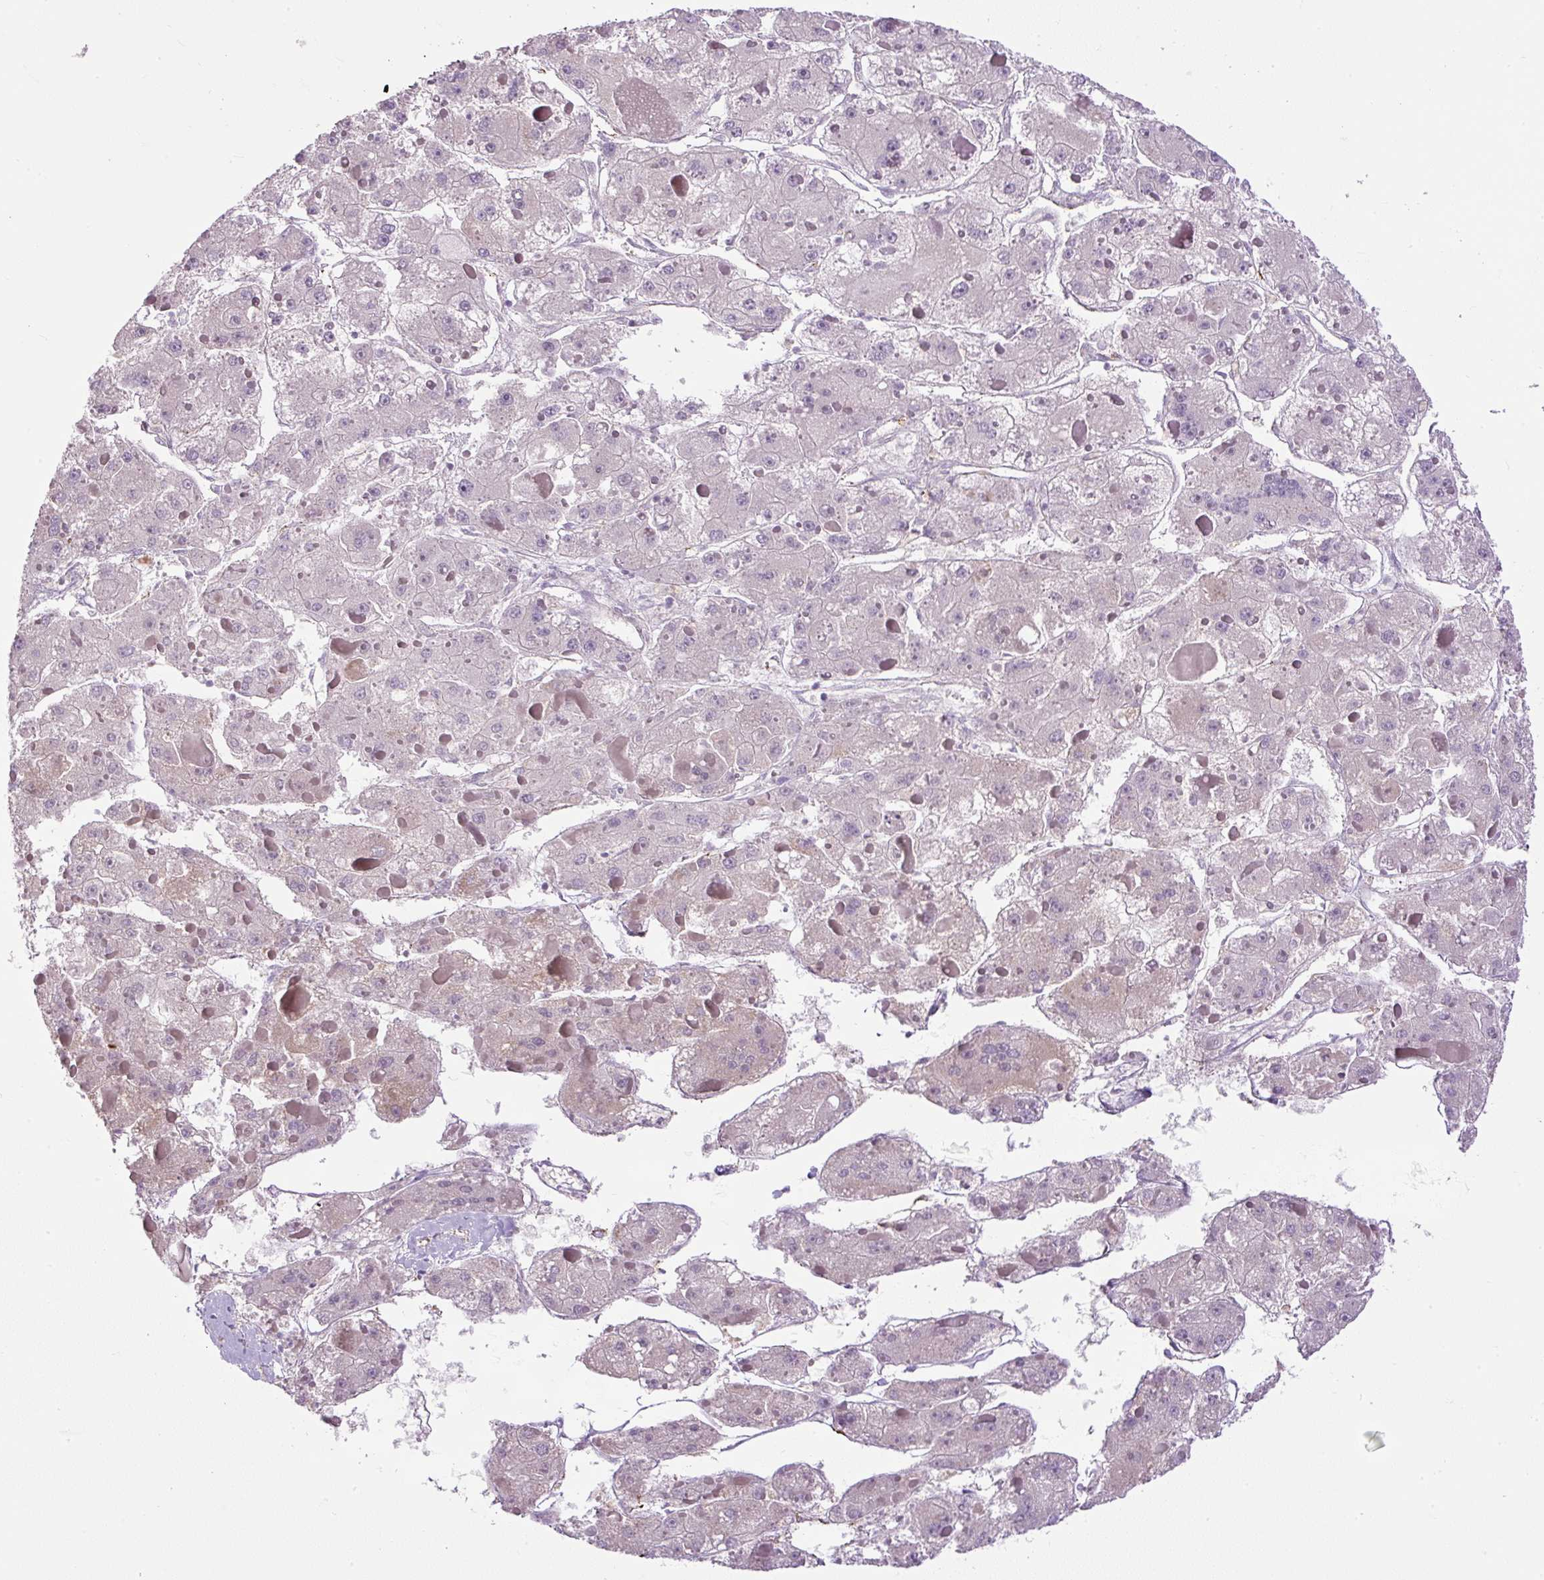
{"staining": {"intensity": "negative", "quantity": "none", "location": "none"}, "tissue": "liver cancer", "cell_type": "Tumor cells", "image_type": "cancer", "snomed": [{"axis": "morphology", "description": "Carcinoma, Hepatocellular, NOS"}, {"axis": "topography", "description": "Liver"}], "caption": "Liver cancer (hepatocellular carcinoma) was stained to show a protein in brown. There is no significant expression in tumor cells. The staining was performed using DAB to visualize the protein expression in brown, while the nuclei were stained in blue with hematoxylin (Magnification: 20x).", "gene": "LEFTY2", "patient": {"sex": "female", "age": 73}}